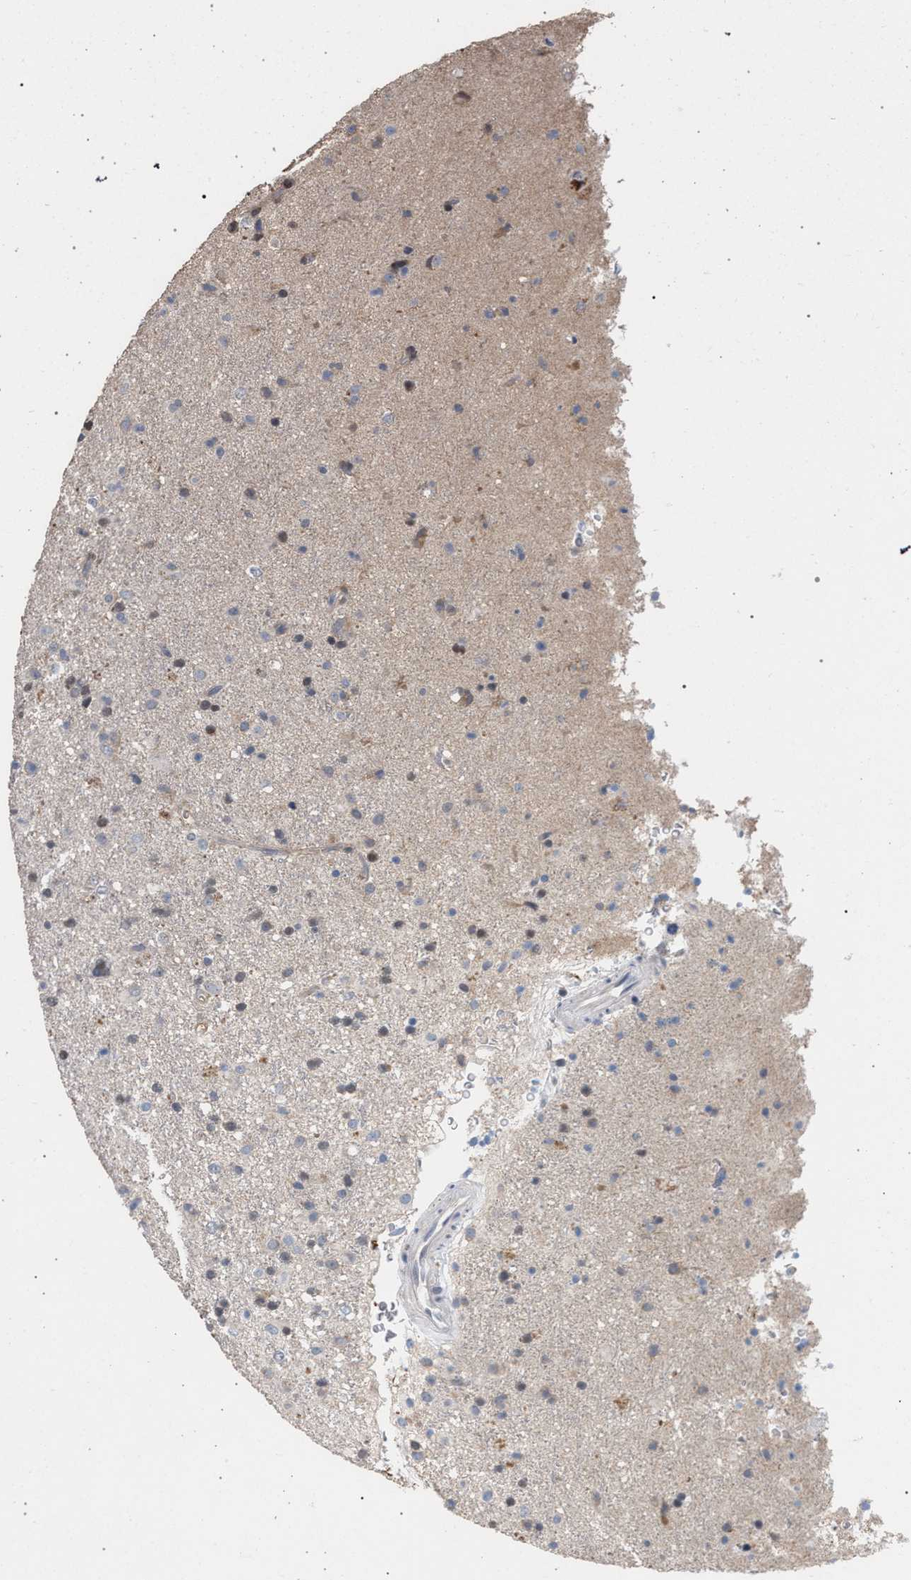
{"staining": {"intensity": "weak", "quantity": "<25%", "location": "cytoplasmic/membranous"}, "tissue": "glioma", "cell_type": "Tumor cells", "image_type": "cancer", "snomed": [{"axis": "morphology", "description": "Glioma, malignant, Low grade"}, {"axis": "topography", "description": "Brain"}], "caption": "Immunohistochemistry (IHC) image of human glioma stained for a protein (brown), which displays no expression in tumor cells.", "gene": "TECPR1", "patient": {"sex": "male", "age": 65}}